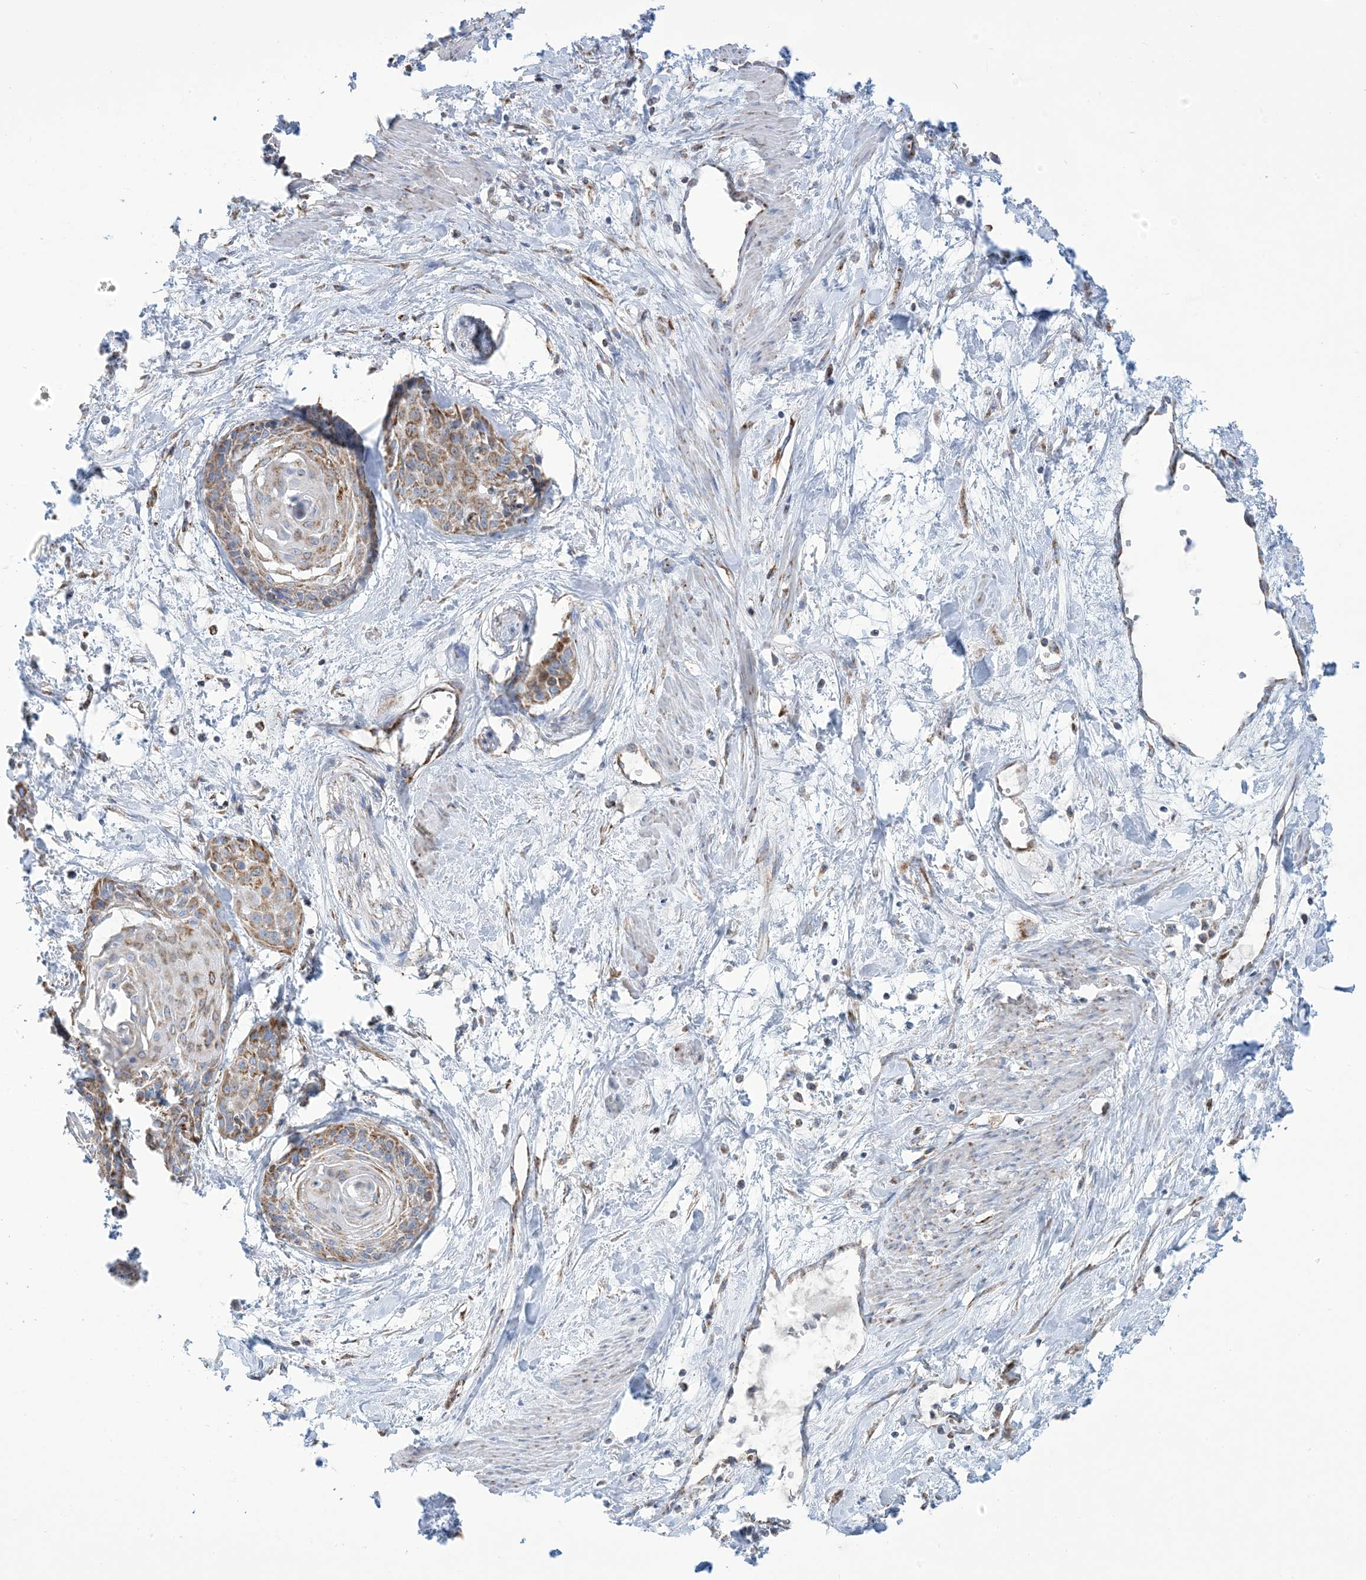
{"staining": {"intensity": "moderate", "quantity": ">75%", "location": "cytoplasmic/membranous"}, "tissue": "cervical cancer", "cell_type": "Tumor cells", "image_type": "cancer", "snomed": [{"axis": "morphology", "description": "Squamous cell carcinoma, NOS"}, {"axis": "topography", "description": "Cervix"}], "caption": "Immunohistochemistry (IHC) of human cervical cancer reveals medium levels of moderate cytoplasmic/membranous expression in approximately >75% of tumor cells.", "gene": "SAMM50", "patient": {"sex": "female", "age": 57}}